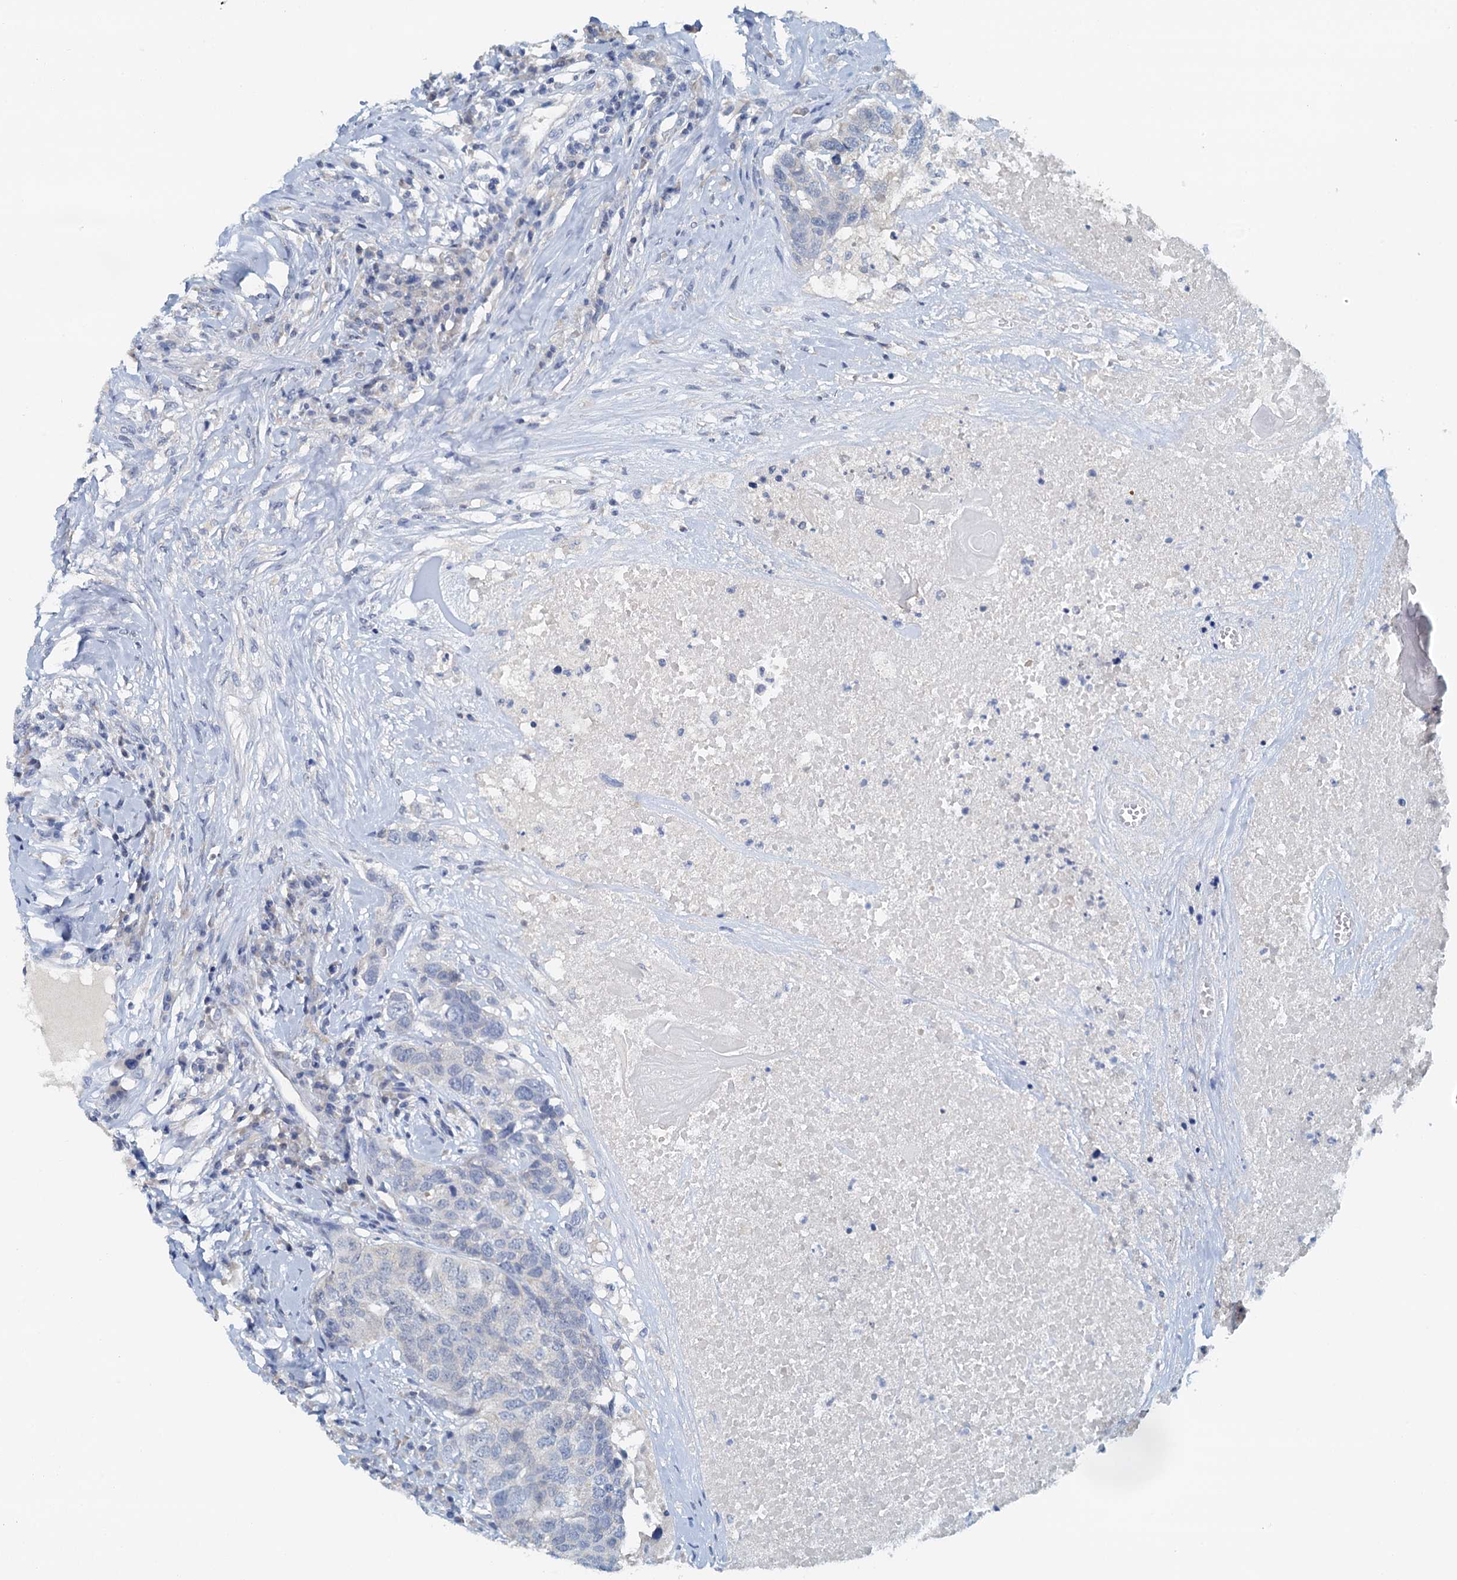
{"staining": {"intensity": "negative", "quantity": "none", "location": "none"}, "tissue": "head and neck cancer", "cell_type": "Tumor cells", "image_type": "cancer", "snomed": [{"axis": "morphology", "description": "Squamous cell carcinoma, NOS"}, {"axis": "topography", "description": "Head-Neck"}], "caption": "Immunohistochemistry photomicrograph of human squamous cell carcinoma (head and neck) stained for a protein (brown), which demonstrates no expression in tumor cells.", "gene": "DTD1", "patient": {"sex": "male", "age": 66}}